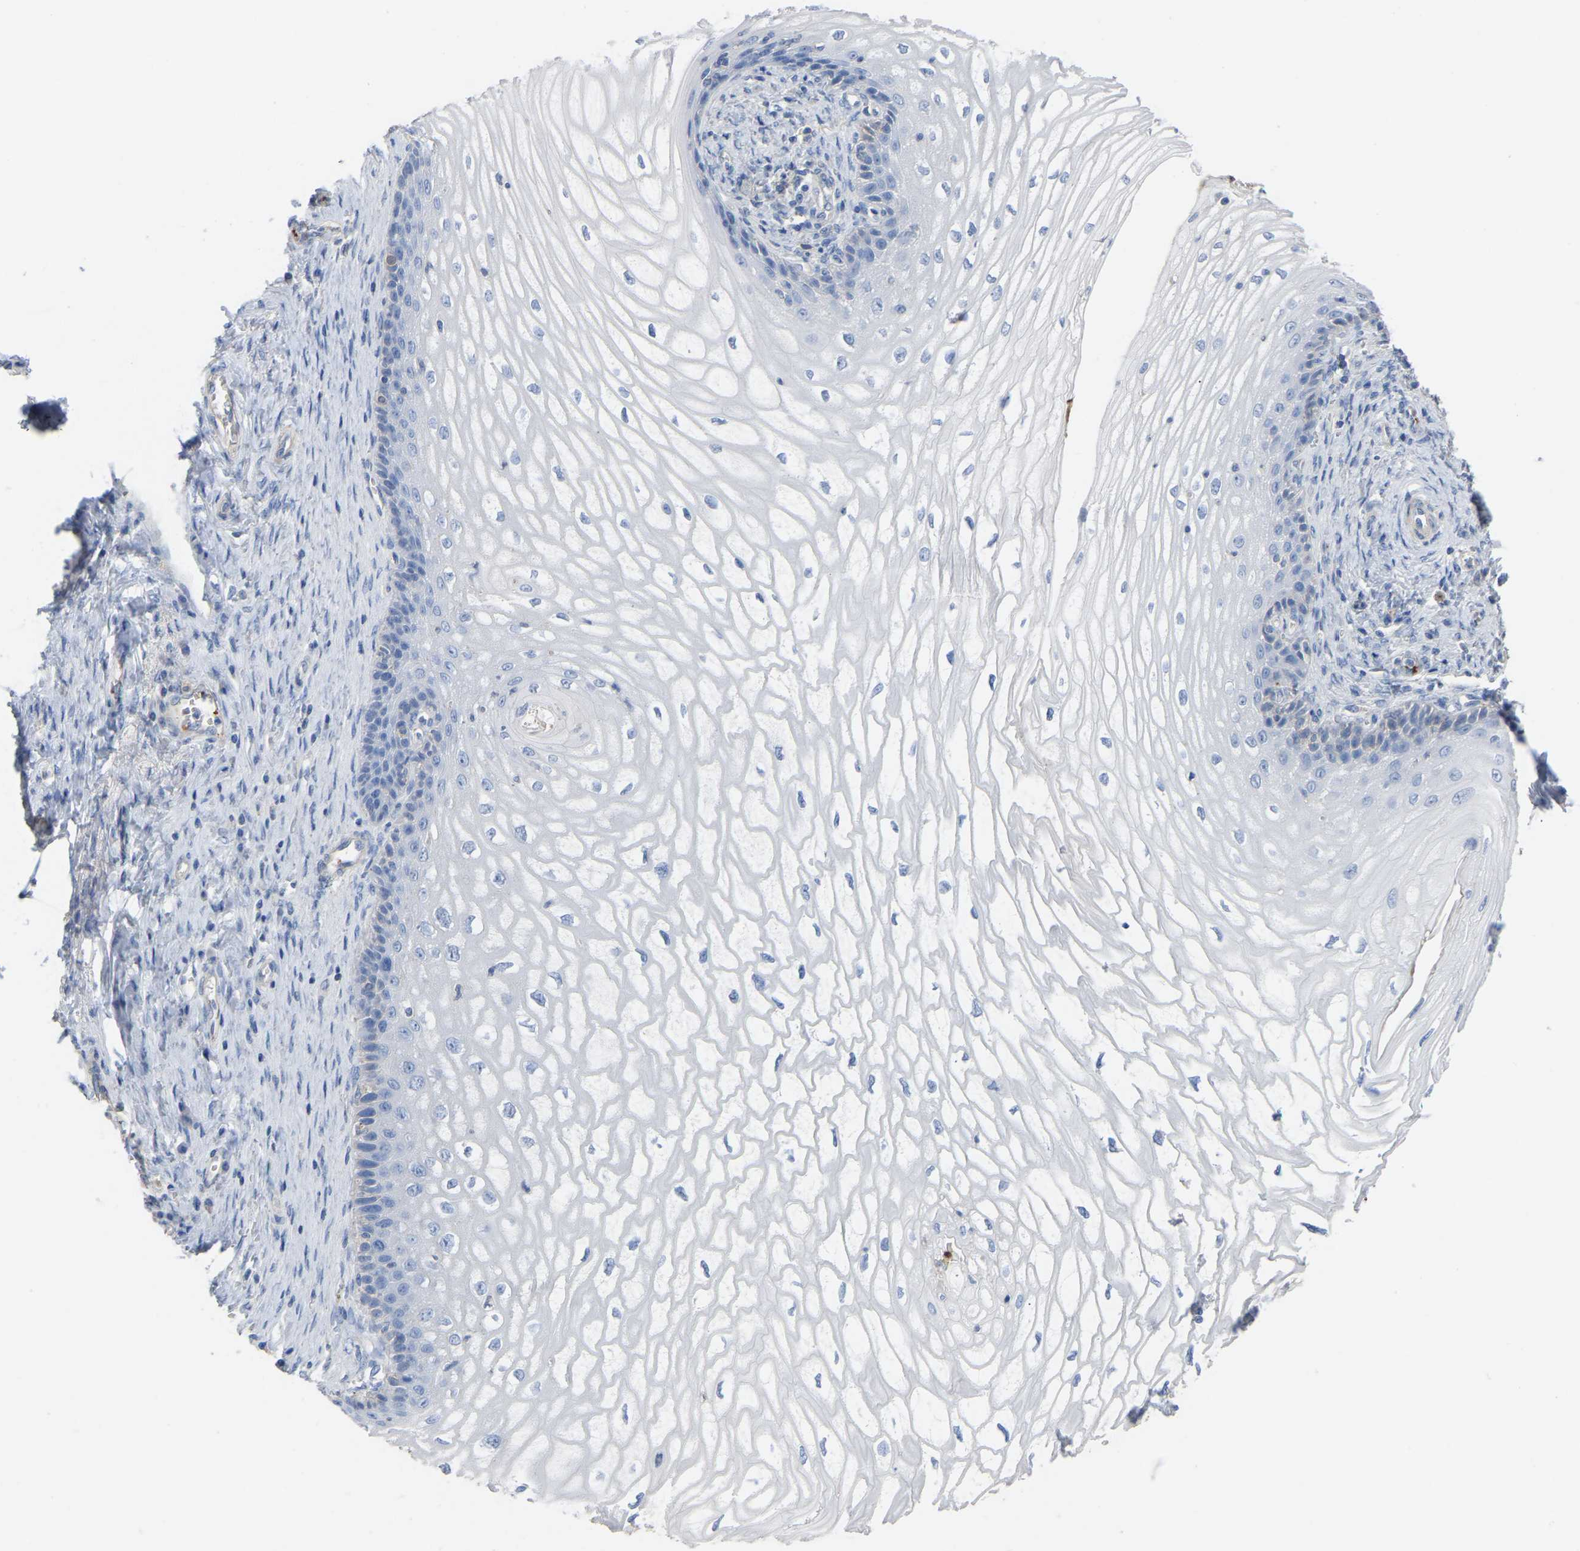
{"staining": {"intensity": "negative", "quantity": "none", "location": "none"}, "tissue": "cervical cancer", "cell_type": "Tumor cells", "image_type": "cancer", "snomed": [{"axis": "morphology", "description": "Adenocarcinoma, NOS"}, {"axis": "topography", "description": "Cervix"}], "caption": "A micrograph of human cervical cancer is negative for staining in tumor cells. (DAB IHC, high magnification).", "gene": "ZNF449", "patient": {"sex": "female", "age": 44}}